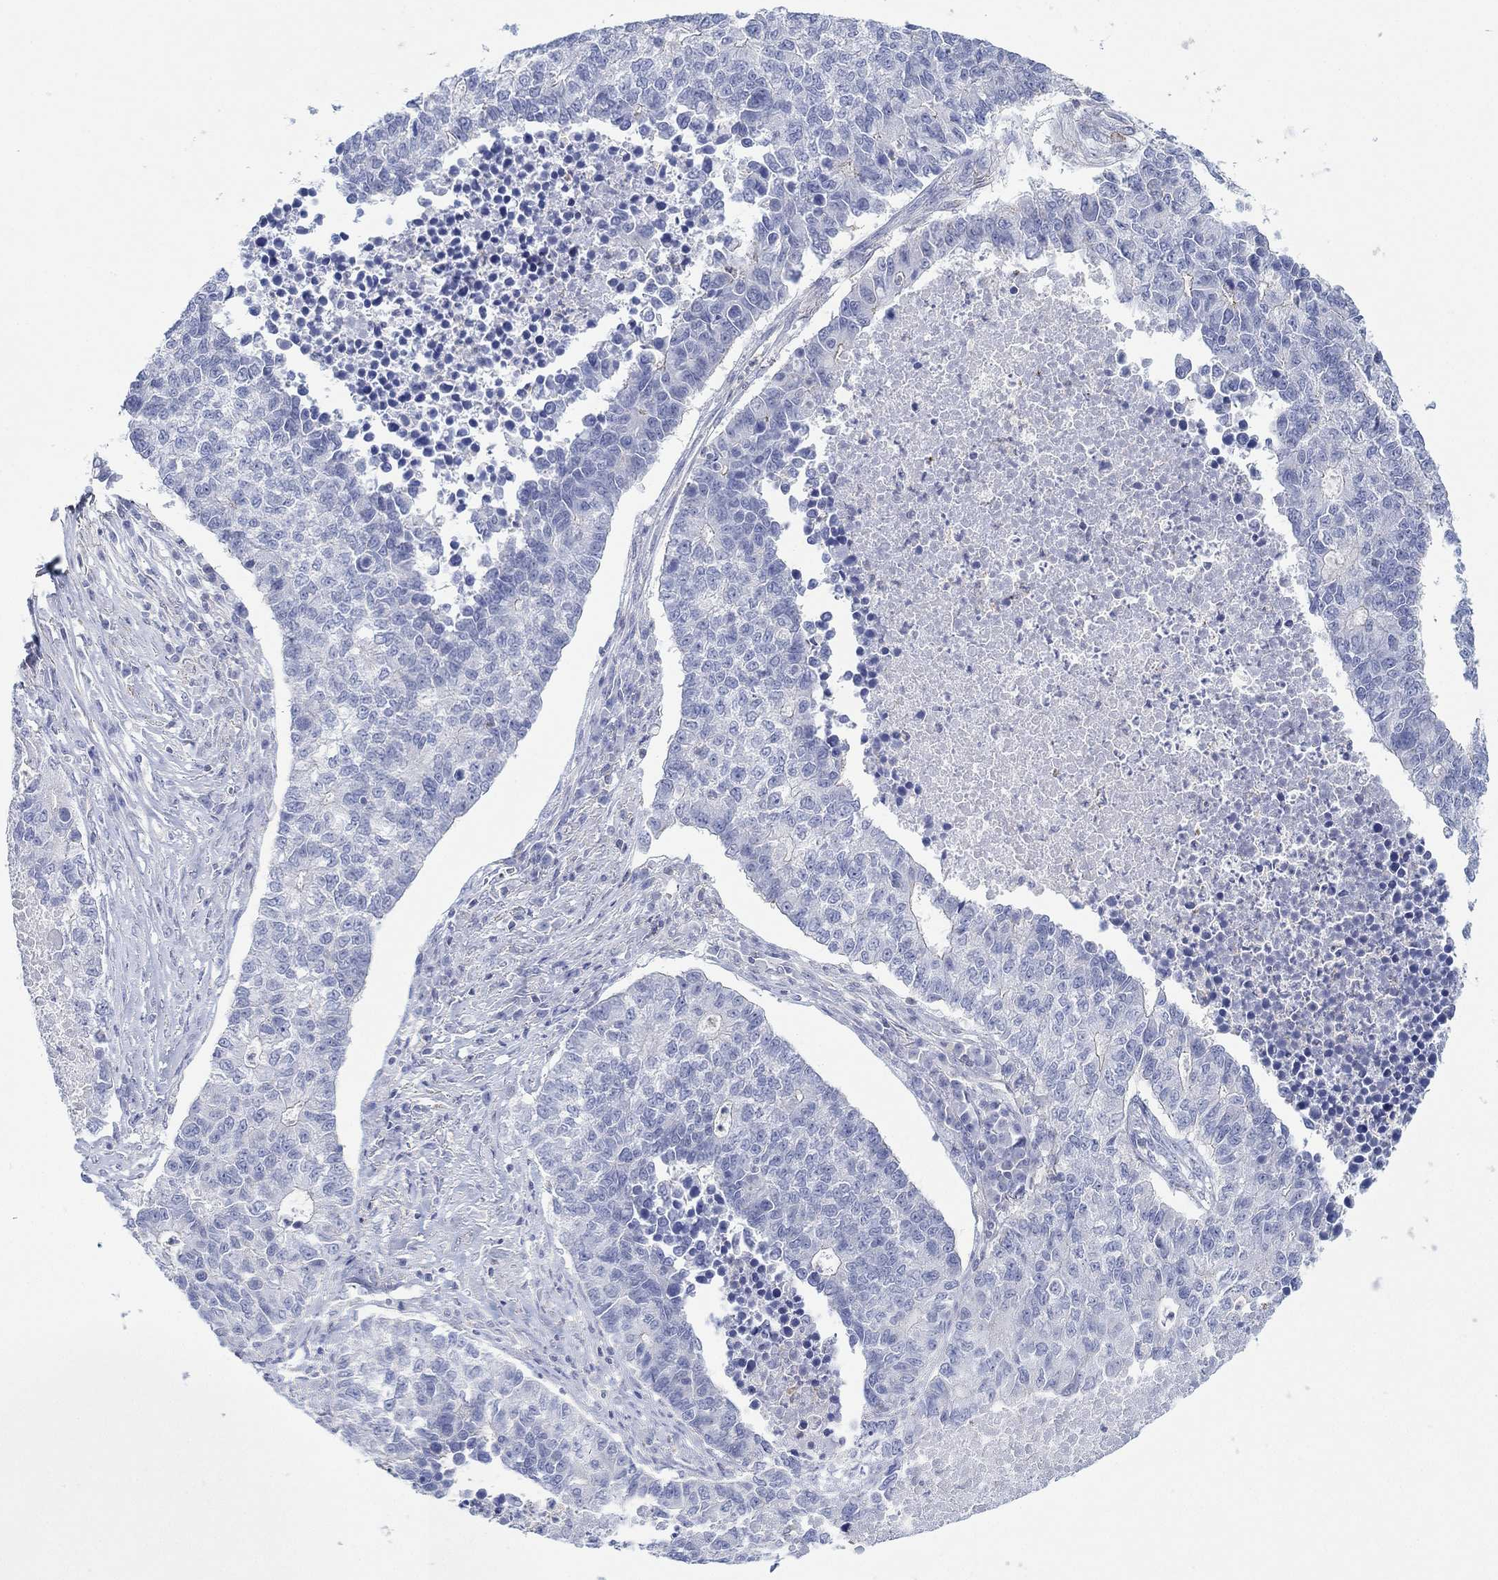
{"staining": {"intensity": "negative", "quantity": "none", "location": "none"}, "tissue": "lung cancer", "cell_type": "Tumor cells", "image_type": "cancer", "snomed": [{"axis": "morphology", "description": "Adenocarcinoma, NOS"}, {"axis": "topography", "description": "Lung"}], "caption": "DAB (3,3'-diaminobenzidine) immunohistochemical staining of human lung adenocarcinoma shows no significant staining in tumor cells.", "gene": "PPIL6", "patient": {"sex": "male", "age": 57}}